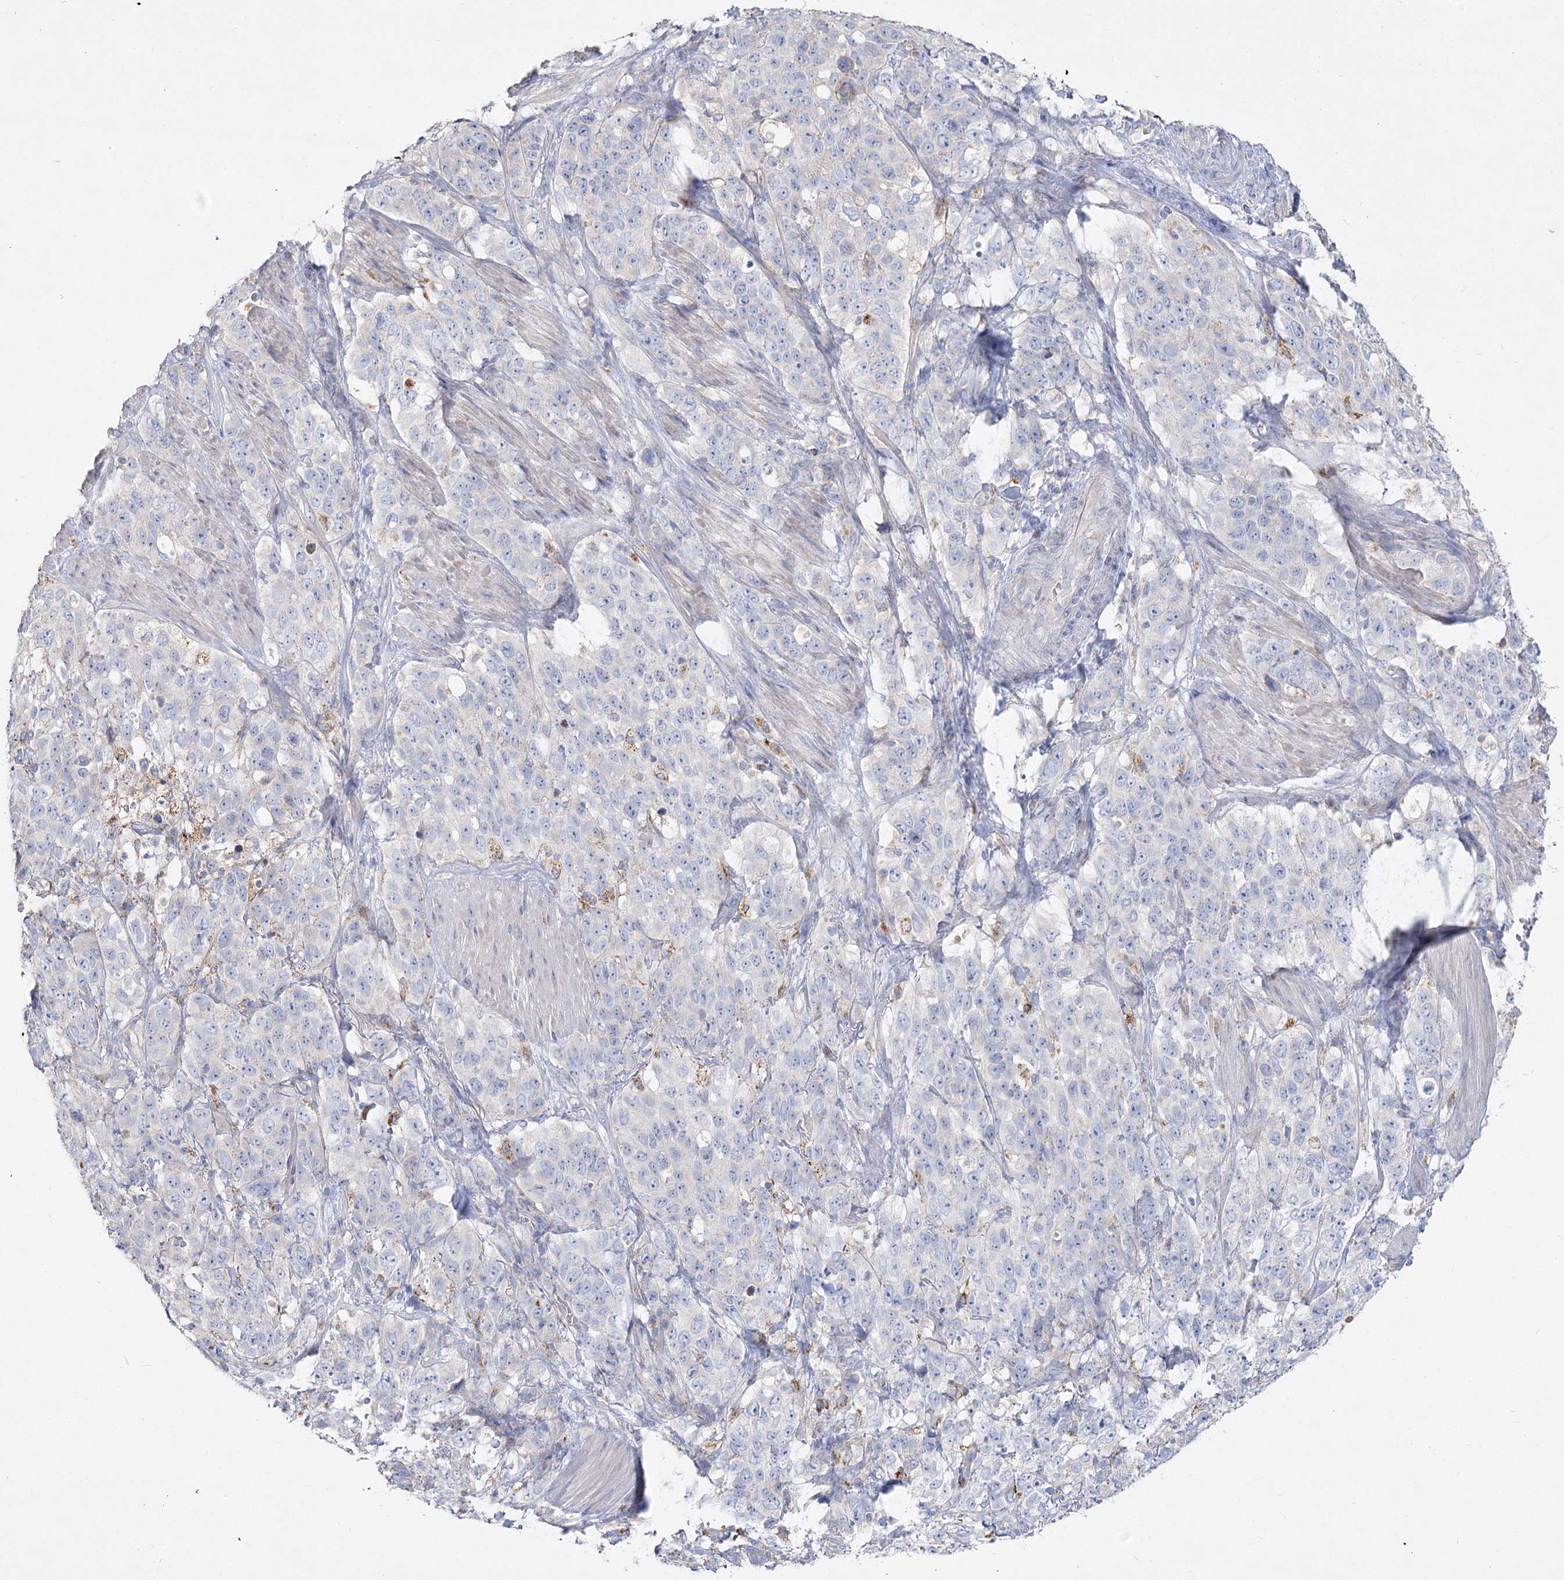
{"staining": {"intensity": "negative", "quantity": "none", "location": "none"}, "tissue": "stomach cancer", "cell_type": "Tumor cells", "image_type": "cancer", "snomed": [{"axis": "morphology", "description": "Adenocarcinoma, NOS"}, {"axis": "topography", "description": "Stomach"}], "caption": "A histopathology image of stomach cancer (adenocarcinoma) stained for a protein displays no brown staining in tumor cells.", "gene": "TMEM187", "patient": {"sex": "male", "age": 48}}